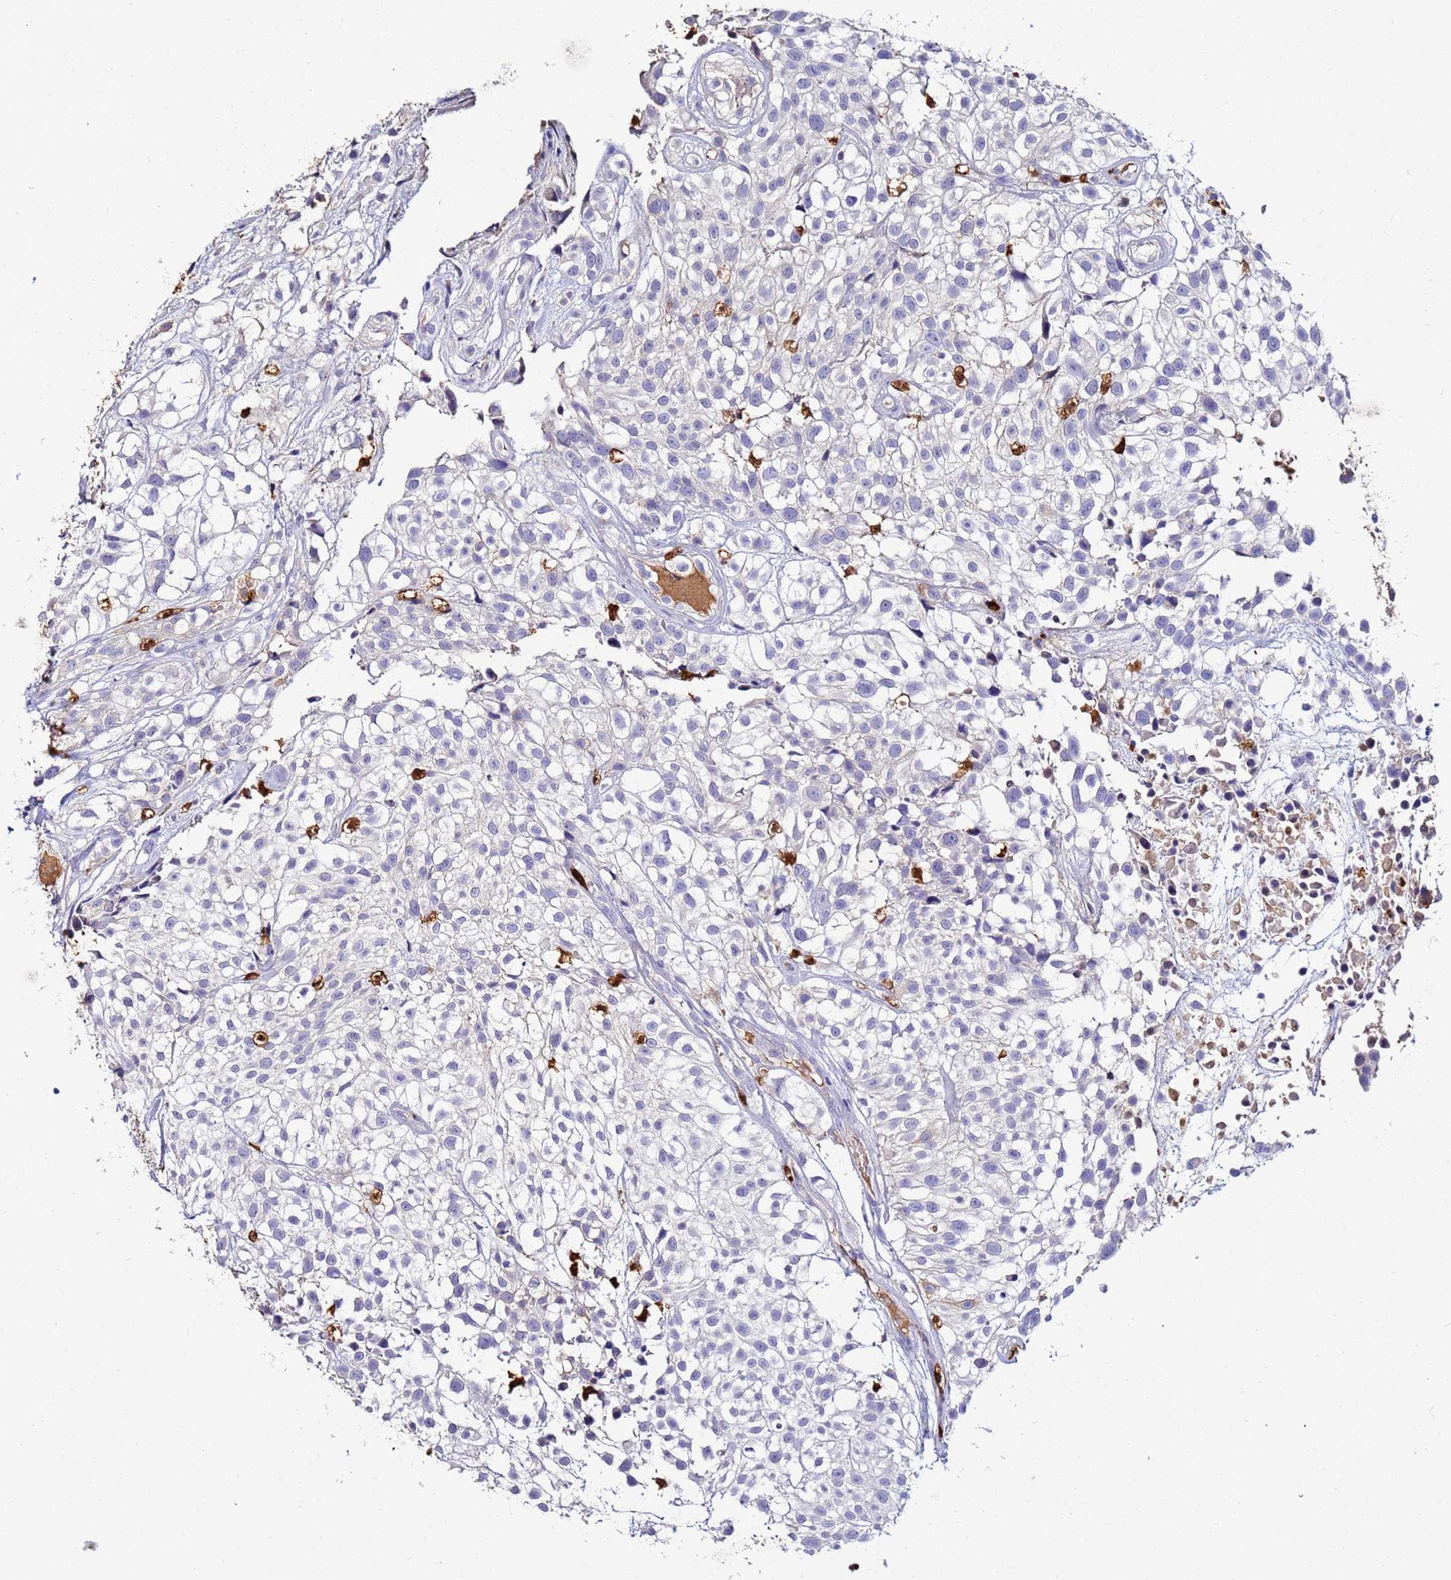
{"staining": {"intensity": "negative", "quantity": "none", "location": "none"}, "tissue": "urothelial cancer", "cell_type": "Tumor cells", "image_type": "cancer", "snomed": [{"axis": "morphology", "description": "Urothelial carcinoma, High grade"}, {"axis": "topography", "description": "Urinary bladder"}], "caption": "This is an immunohistochemistry micrograph of urothelial carcinoma (high-grade). There is no expression in tumor cells.", "gene": "TUBAL3", "patient": {"sex": "male", "age": 56}}